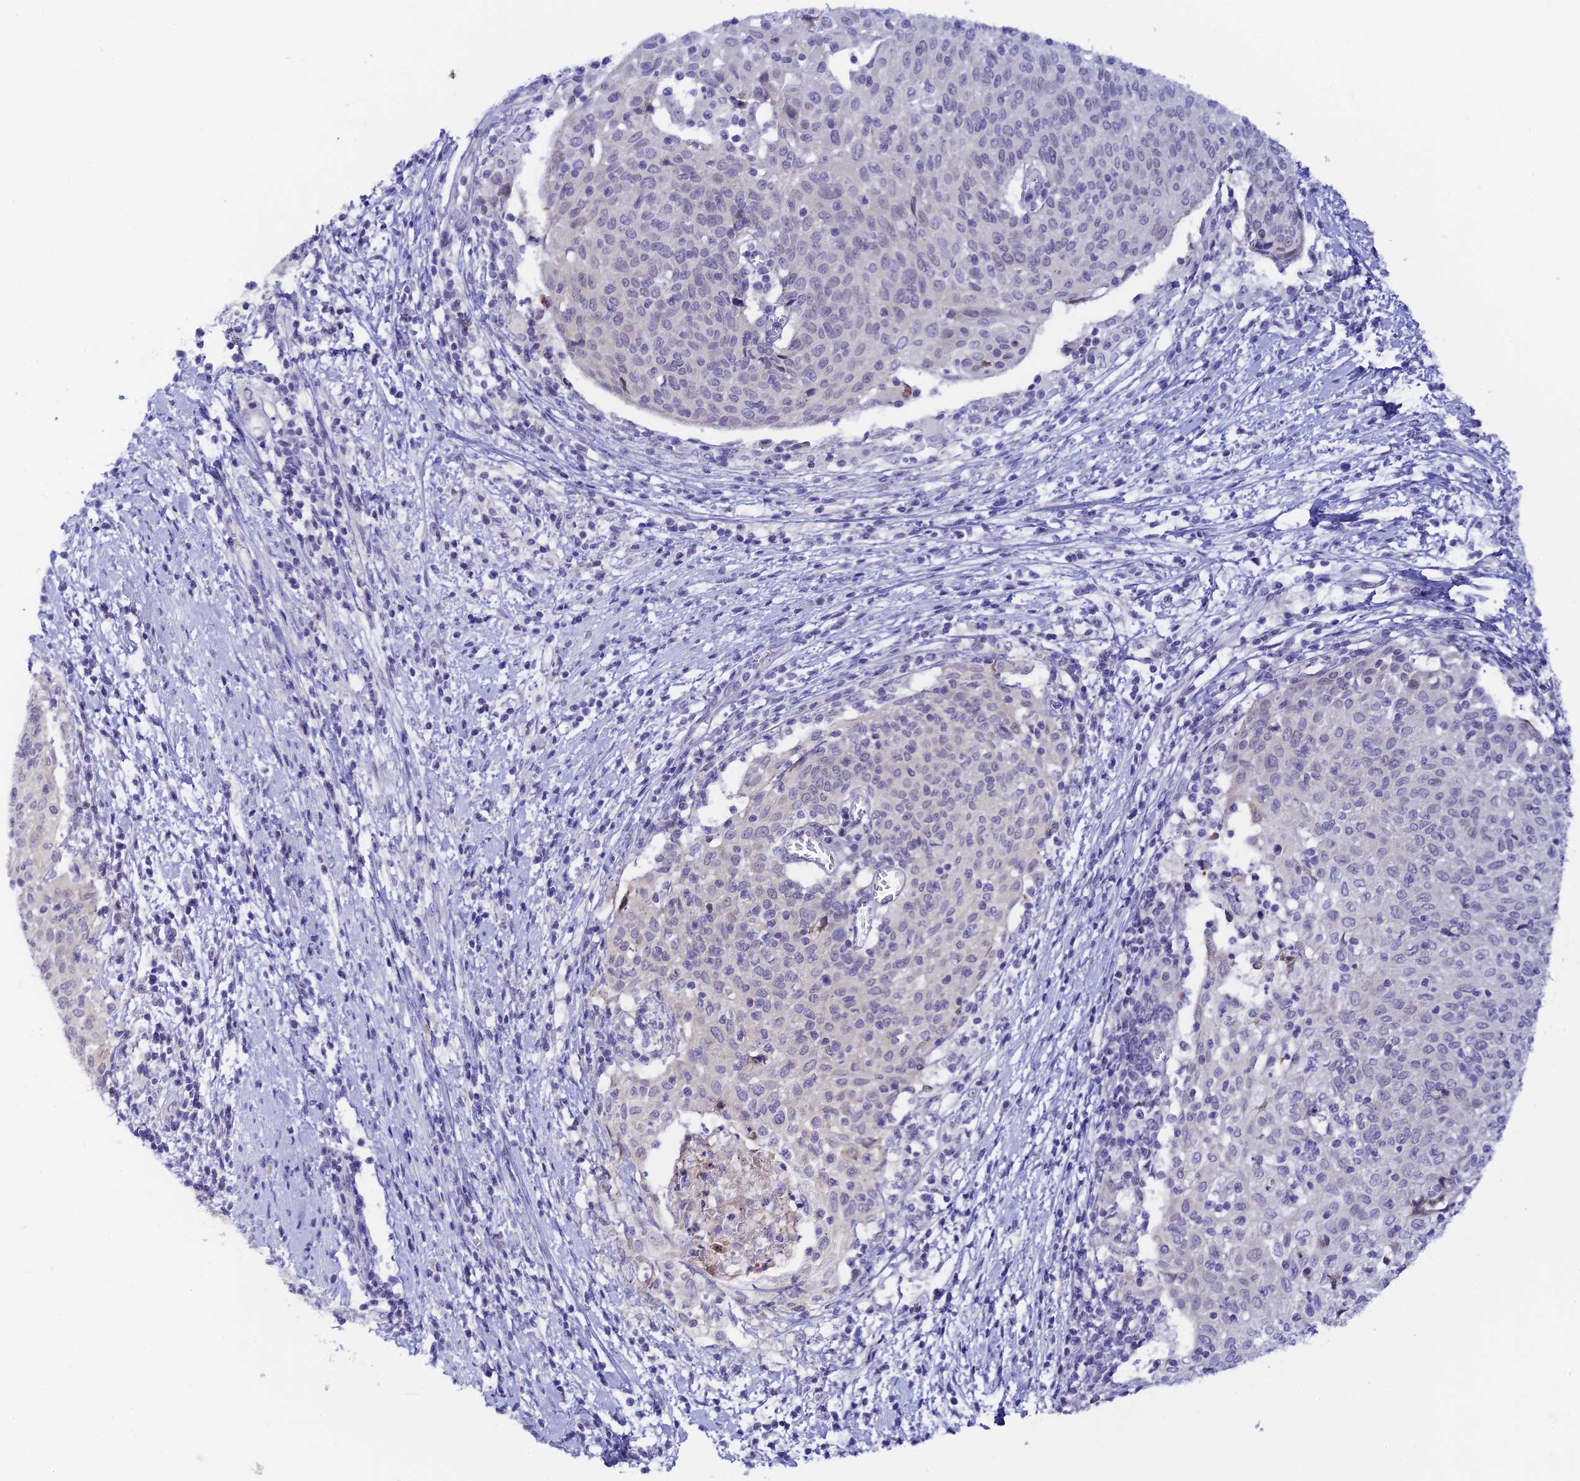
{"staining": {"intensity": "negative", "quantity": "none", "location": "none"}, "tissue": "cervical cancer", "cell_type": "Tumor cells", "image_type": "cancer", "snomed": [{"axis": "morphology", "description": "Squamous cell carcinoma, NOS"}, {"axis": "topography", "description": "Cervix"}], "caption": "The IHC micrograph has no significant expression in tumor cells of cervical cancer tissue.", "gene": "RASGEF1B", "patient": {"sex": "female", "age": 52}}